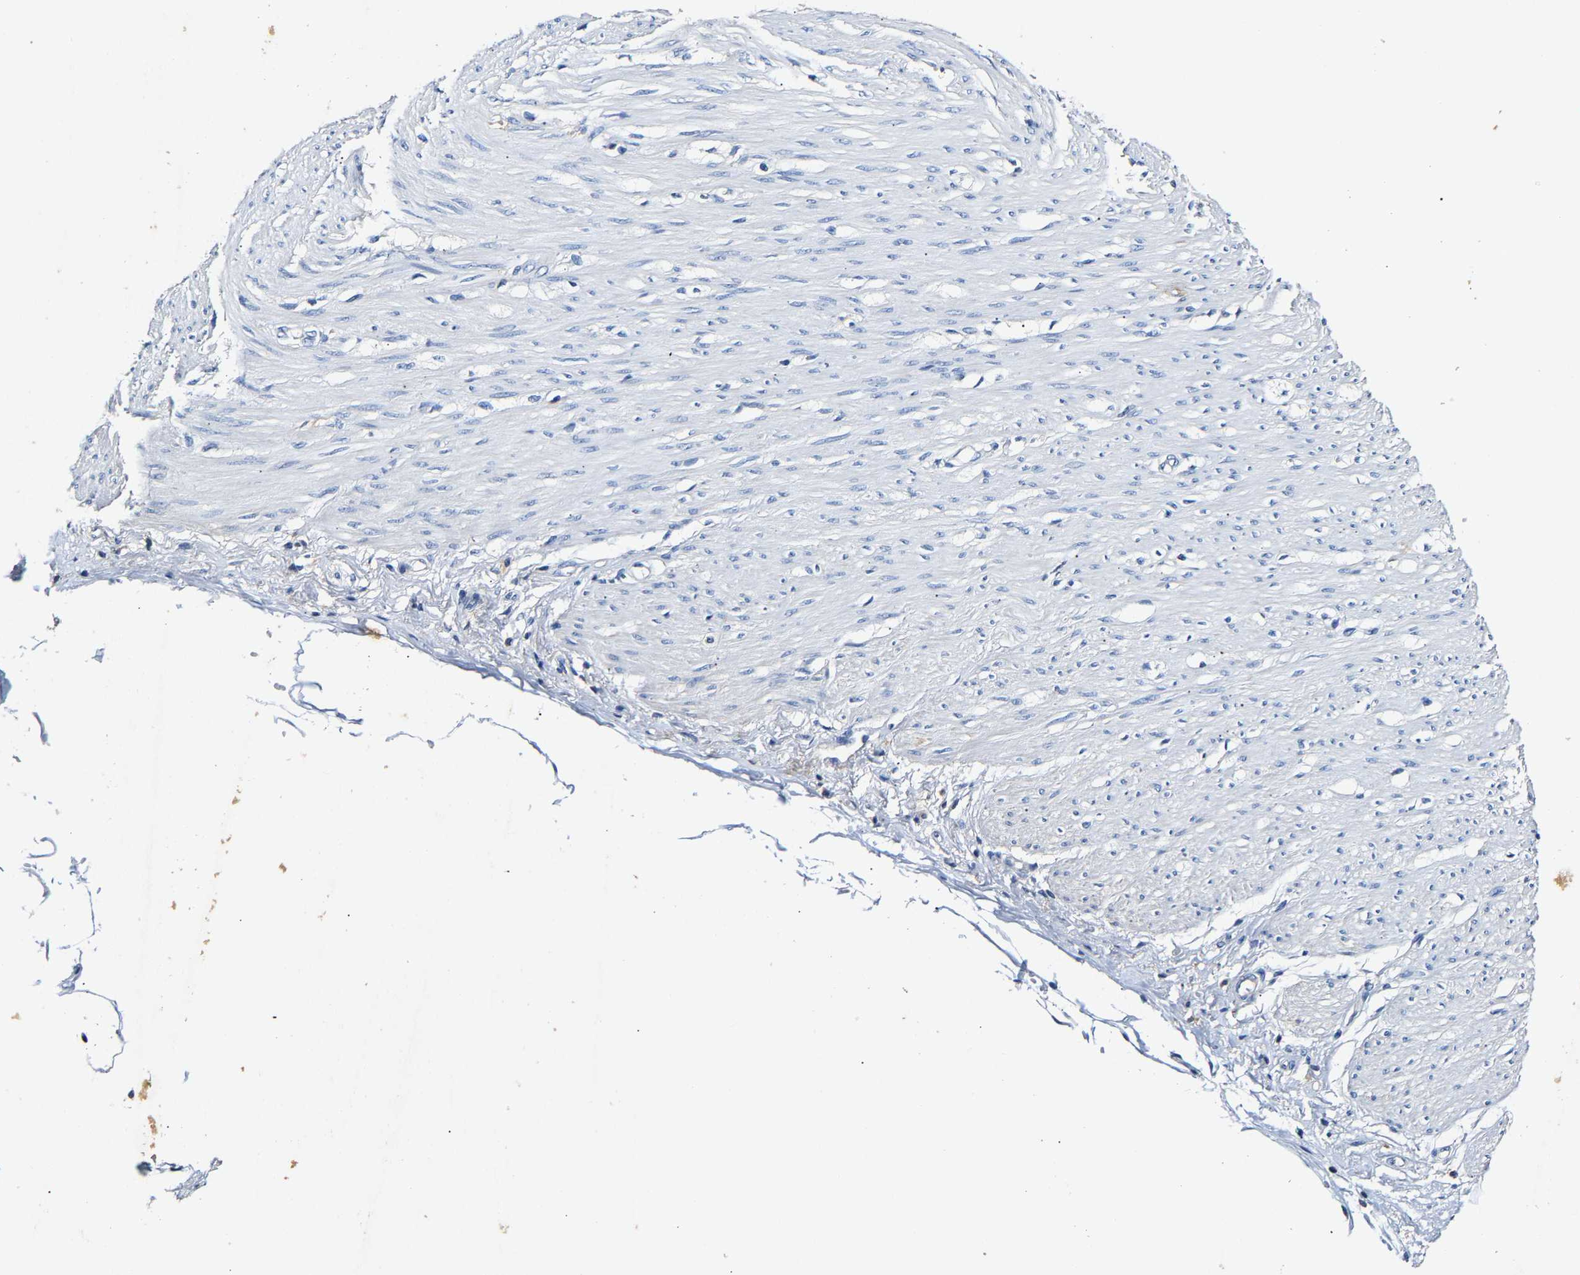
{"staining": {"intensity": "negative", "quantity": "none", "location": "none"}, "tissue": "adipose tissue", "cell_type": "Adipocytes", "image_type": "normal", "snomed": [{"axis": "morphology", "description": "Normal tissue, NOS"}, {"axis": "morphology", "description": "Adenocarcinoma, NOS"}, {"axis": "topography", "description": "Colon"}, {"axis": "topography", "description": "Peripheral nerve tissue"}], "caption": "Adipocytes show no significant protein expression in benign adipose tissue. (Stains: DAB (3,3'-diaminobenzidine) immunohistochemistry (IHC) with hematoxylin counter stain, Microscopy: brightfield microscopy at high magnification).", "gene": "SLCO2B1", "patient": {"sex": "male", "age": 14}}